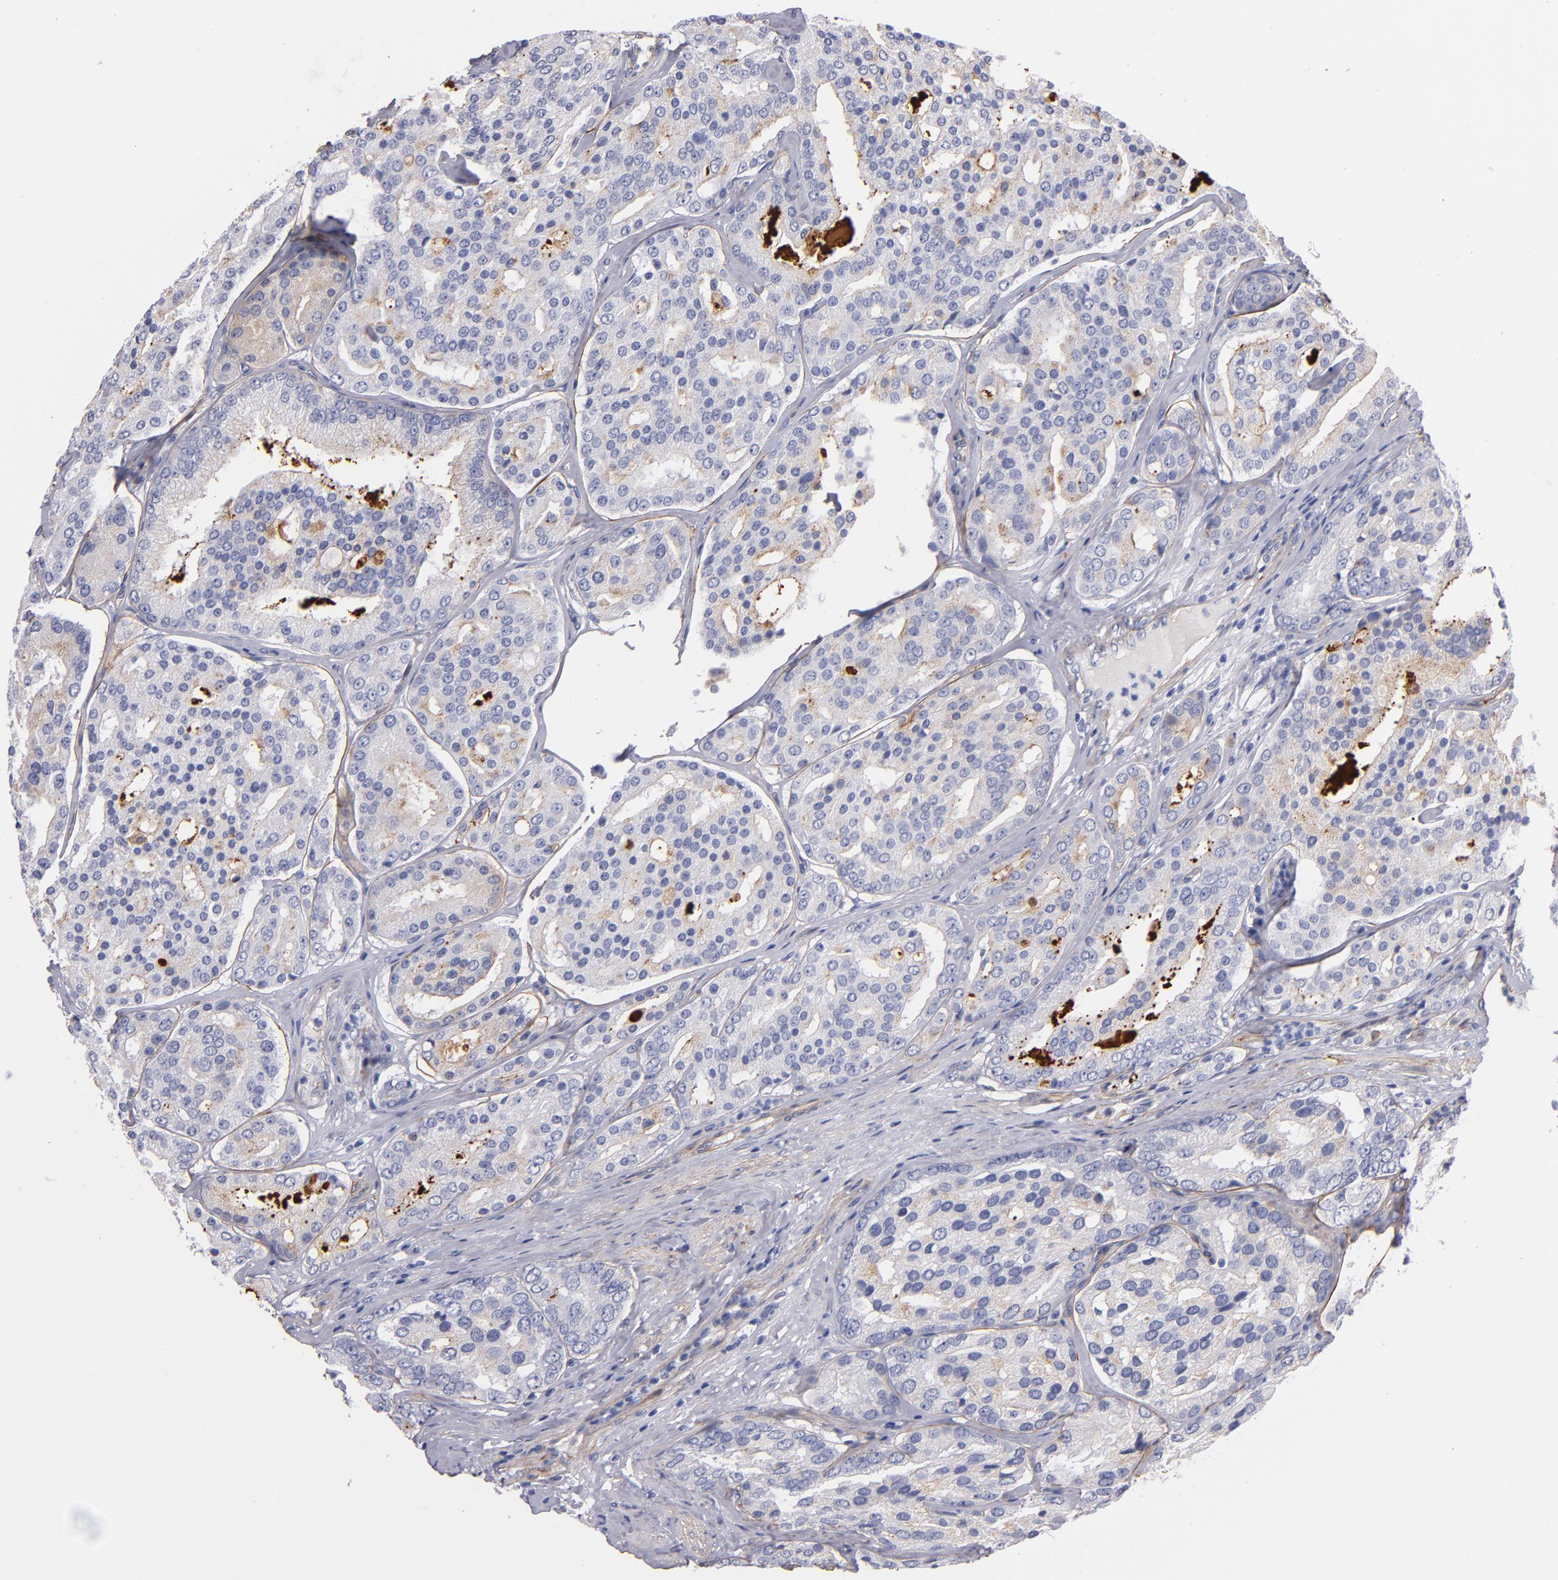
{"staining": {"intensity": "weak", "quantity": "25%-75%", "location": "cytoplasmic/membranous"}, "tissue": "prostate cancer", "cell_type": "Tumor cells", "image_type": "cancer", "snomed": [{"axis": "morphology", "description": "Adenocarcinoma, High grade"}, {"axis": "topography", "description": "Prostate"}], "caption": "A brown stain labels weak cytoplasmic/membranous positivity of a protein in prostate cancer (adenocarcinoma (high-grade)) tumor cells.", "gene": "LAMC1", "patient": {"sex": "male", "age": 64}}